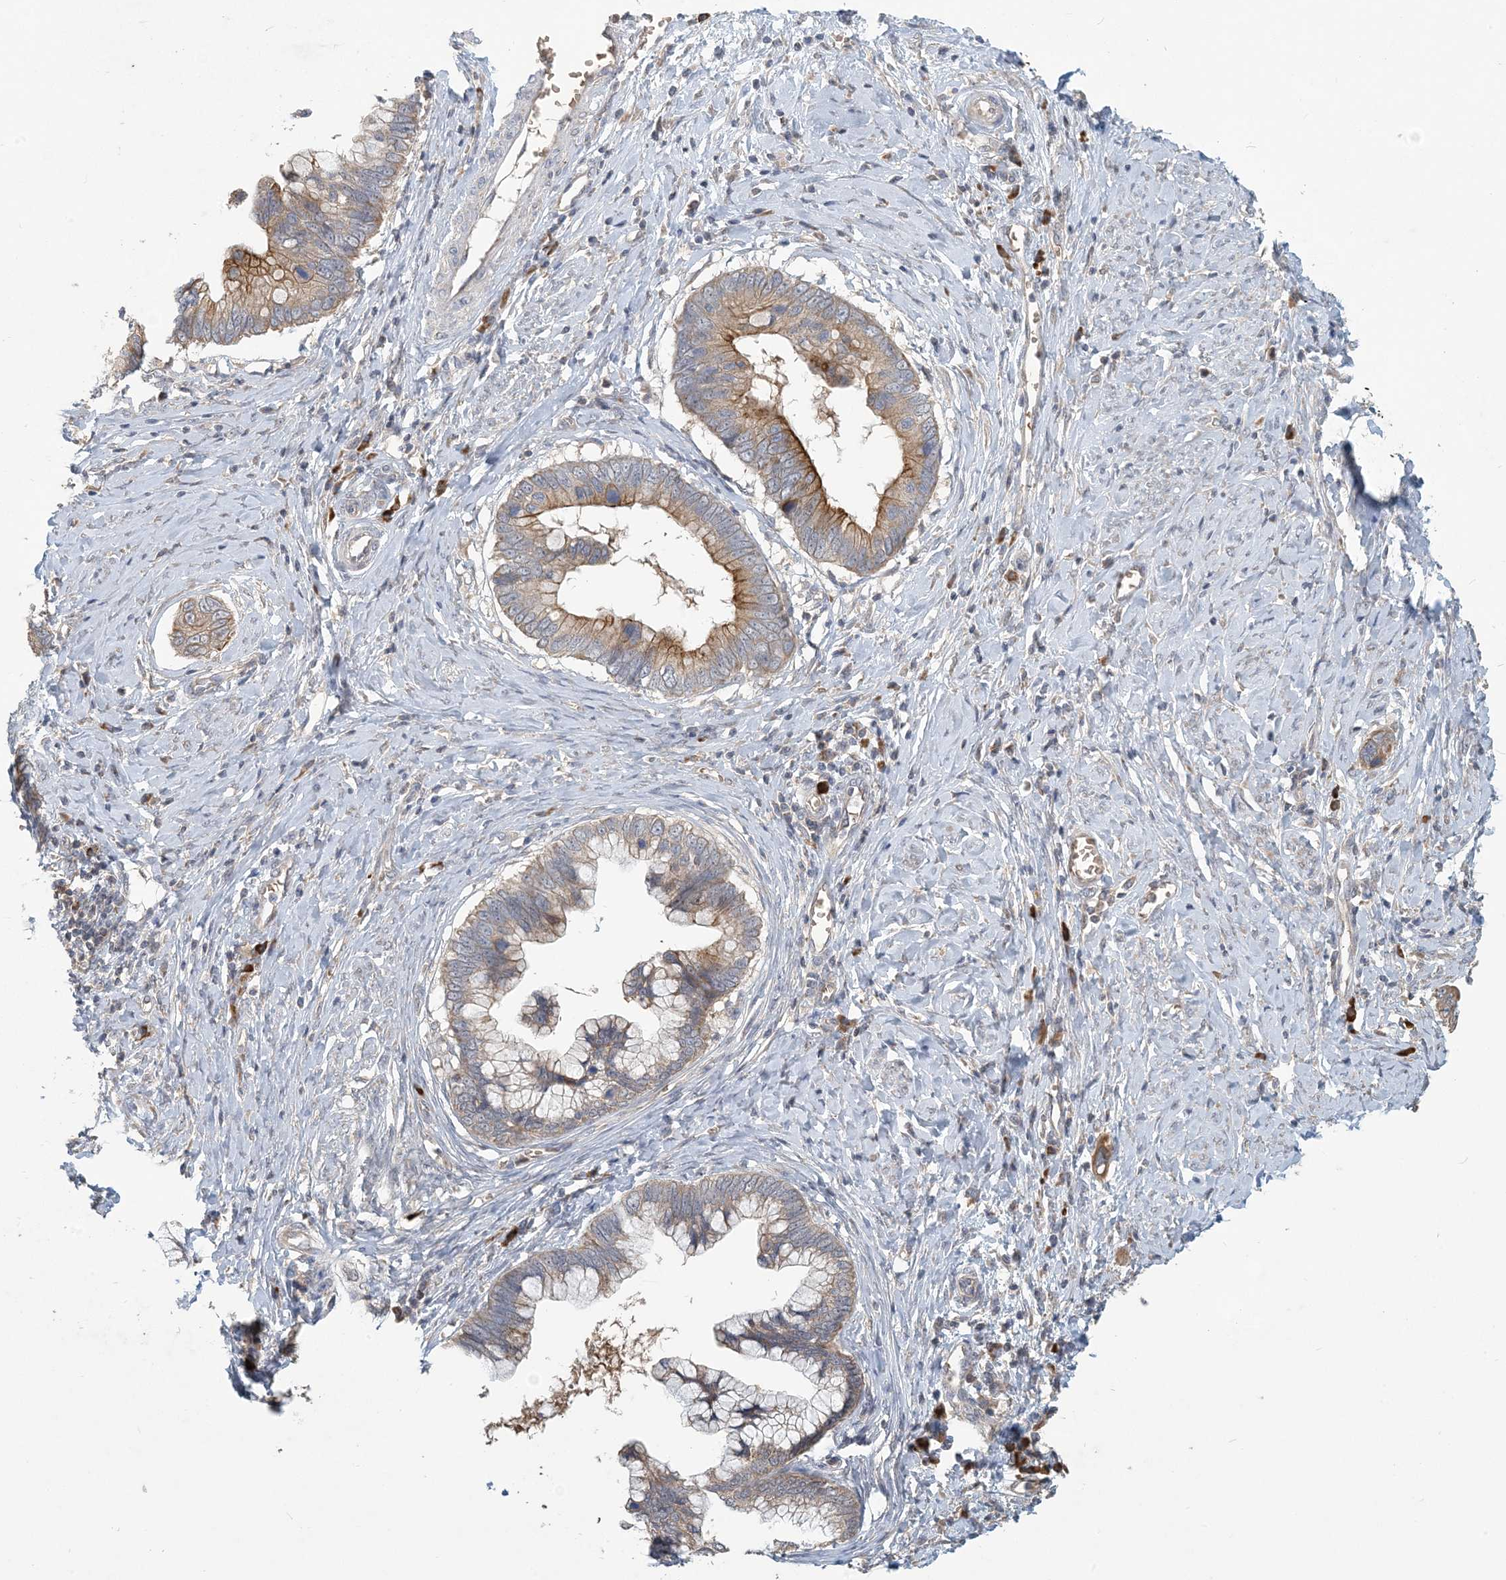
{"staining": {"intensity": "strong", "quantity": "25%-75%", "location": "cytoplasmic/membranous"}, "tissue": "cervical cancer", "cell_type": "Tumor cells", "image_type": "cancer", "snomed": [{"axis": "morphology", "description": "Adenocarcinoma, NOS"}, {"axis": "topography", "description": "Cervix"}], "caption": "Approximately 25%-75% of tumor cells in cervical adenocarcinoma reveal strong cytoplasmic/membranous protein staining as visualized by brown immunohistochemical staining.", "gene": "PUSL1", "patient": {"sex": "female", "age": 44}}